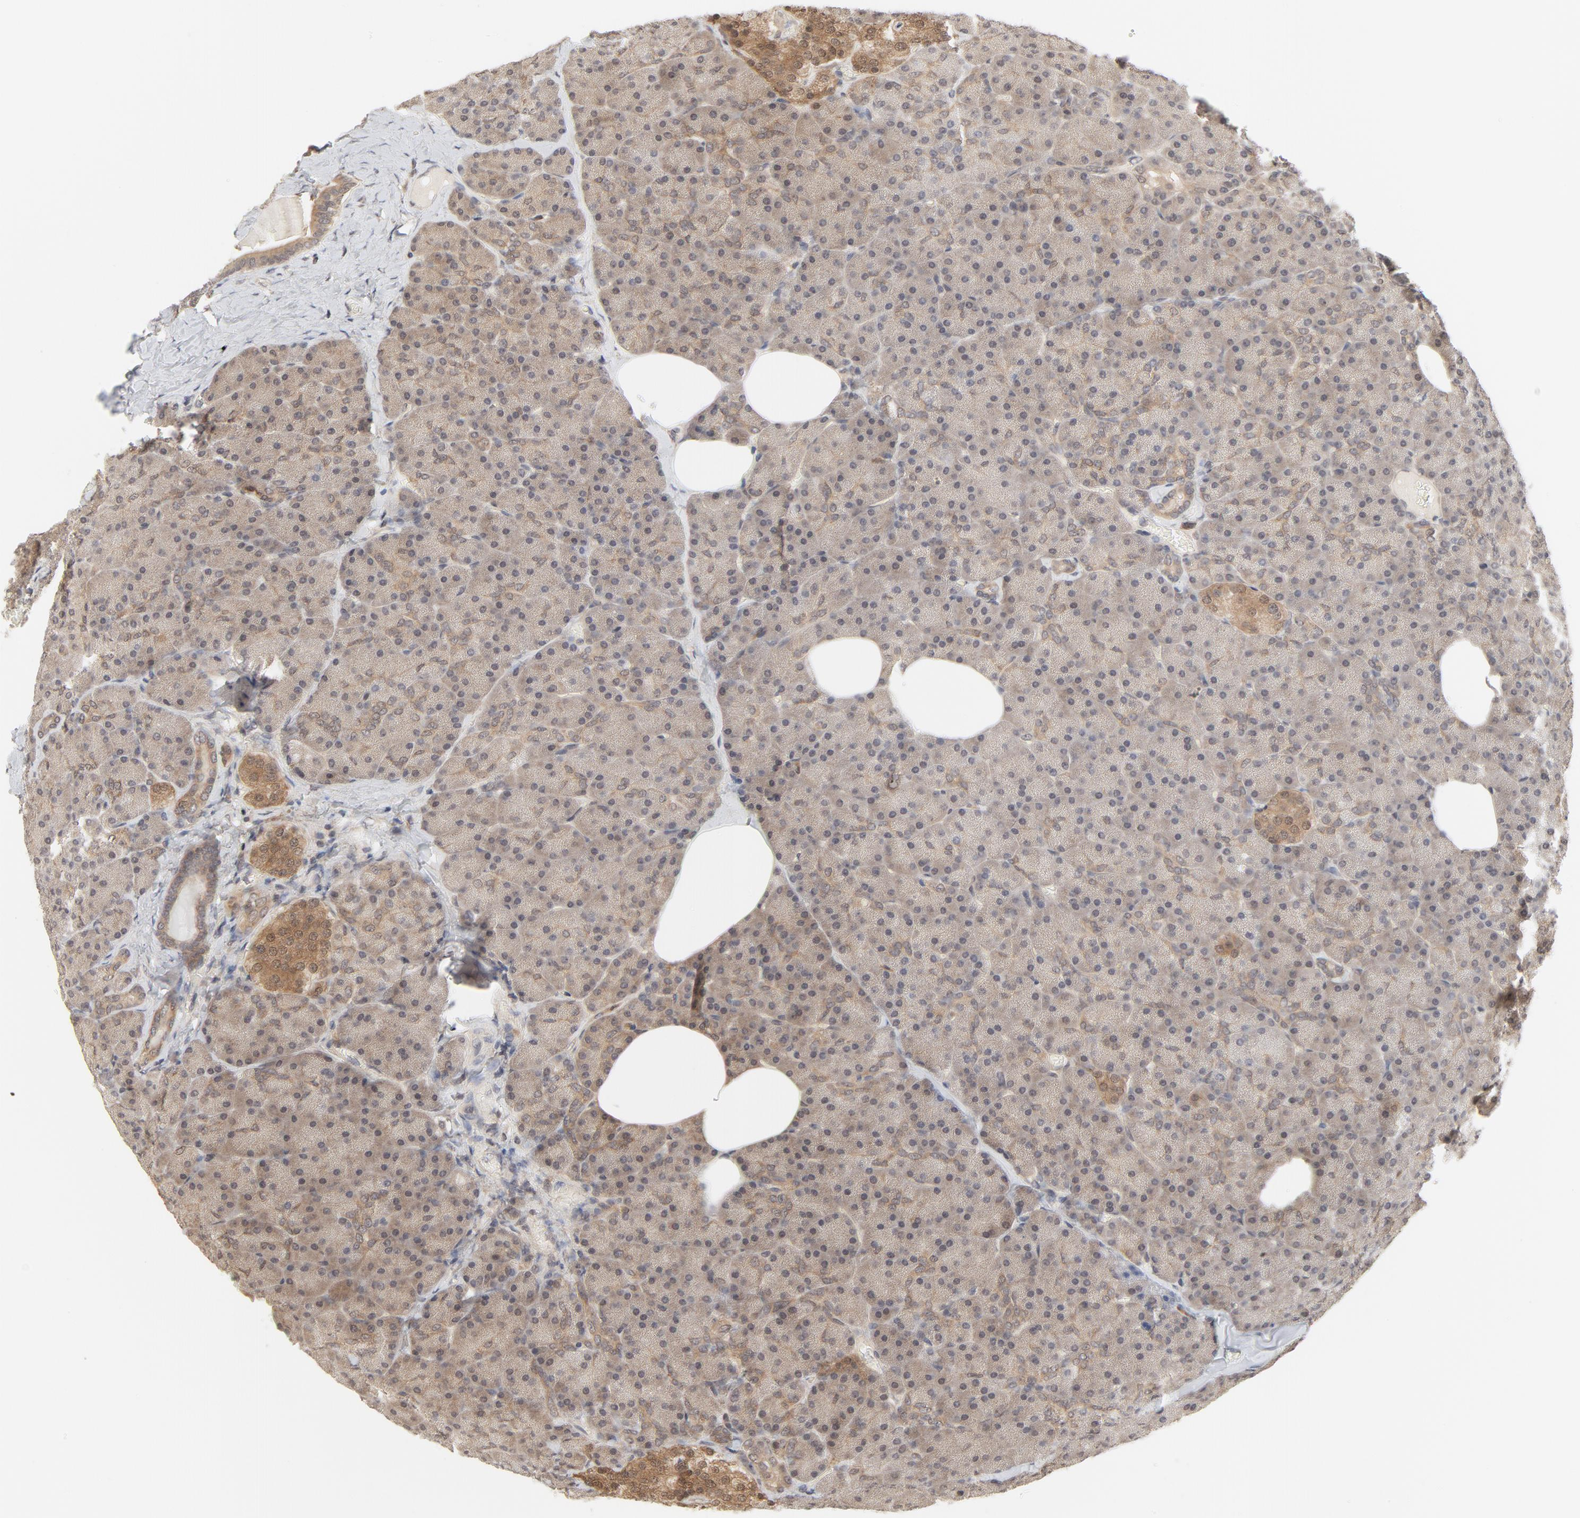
{"staining": {"intensity": "weak", "quantity": ">75%", "location": "cytoplasmic/membranous,nuclear"}, "tissue": "pancreas", "cell_type": "Exocrine glandular cells", "image_type": "normal", "snomed": [{"axis": "morphology", "description": "Normal tissue, NOS"}, {"axis": "topography", "description": "Pancreas"}], "caption": "Unremarkable pancreas demonstrates weak cytoplasmic/membranous,nuclear staining in about >75% of exocrine glandular cells, visualized by immunohistochemistry.", "gene": "NEDD8", "patient": {"sex": "female", "age": 35}}